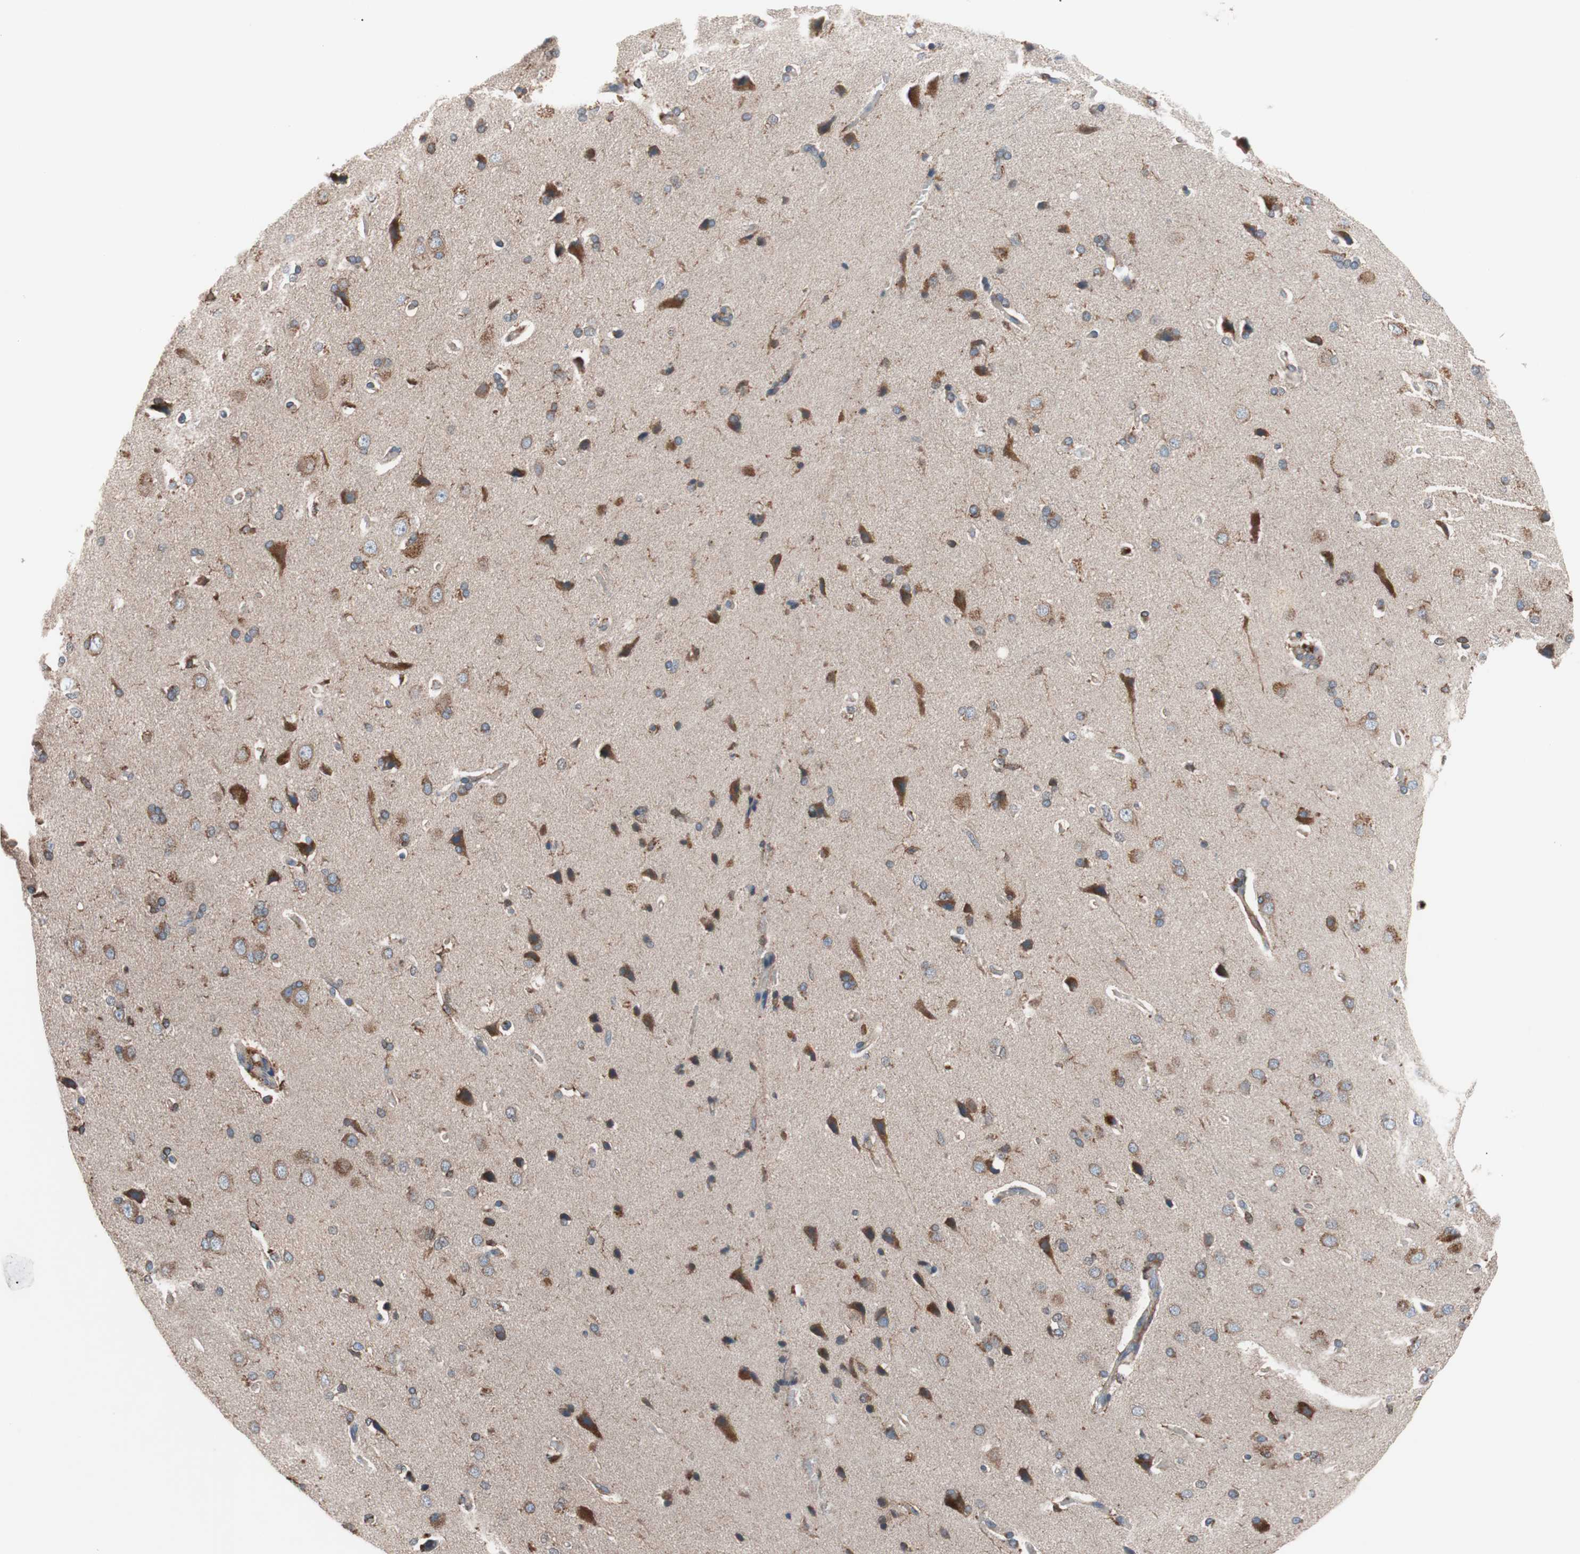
{"staining": {"intensity": "moderate", "quantity": "25%-75%", "location": "cytoplasmic/membranous"}, "tissue": "cerebral cortex", "cell_type": "Endothelial cells", "image_type": "normal", "snomed": [{"axis": "morphology", "description": "Normal tissue, NOS"}, {"axis": "topography", "description": "Cerebral cortex"}], "caption": "Benign cerebral cortex demonstrates moderate cytoplasmic/membranous positivity in about 25%-75% of endothelial cells.", "gene": "PIK3R1", "patient": {"sex": "male", "age": 62}}